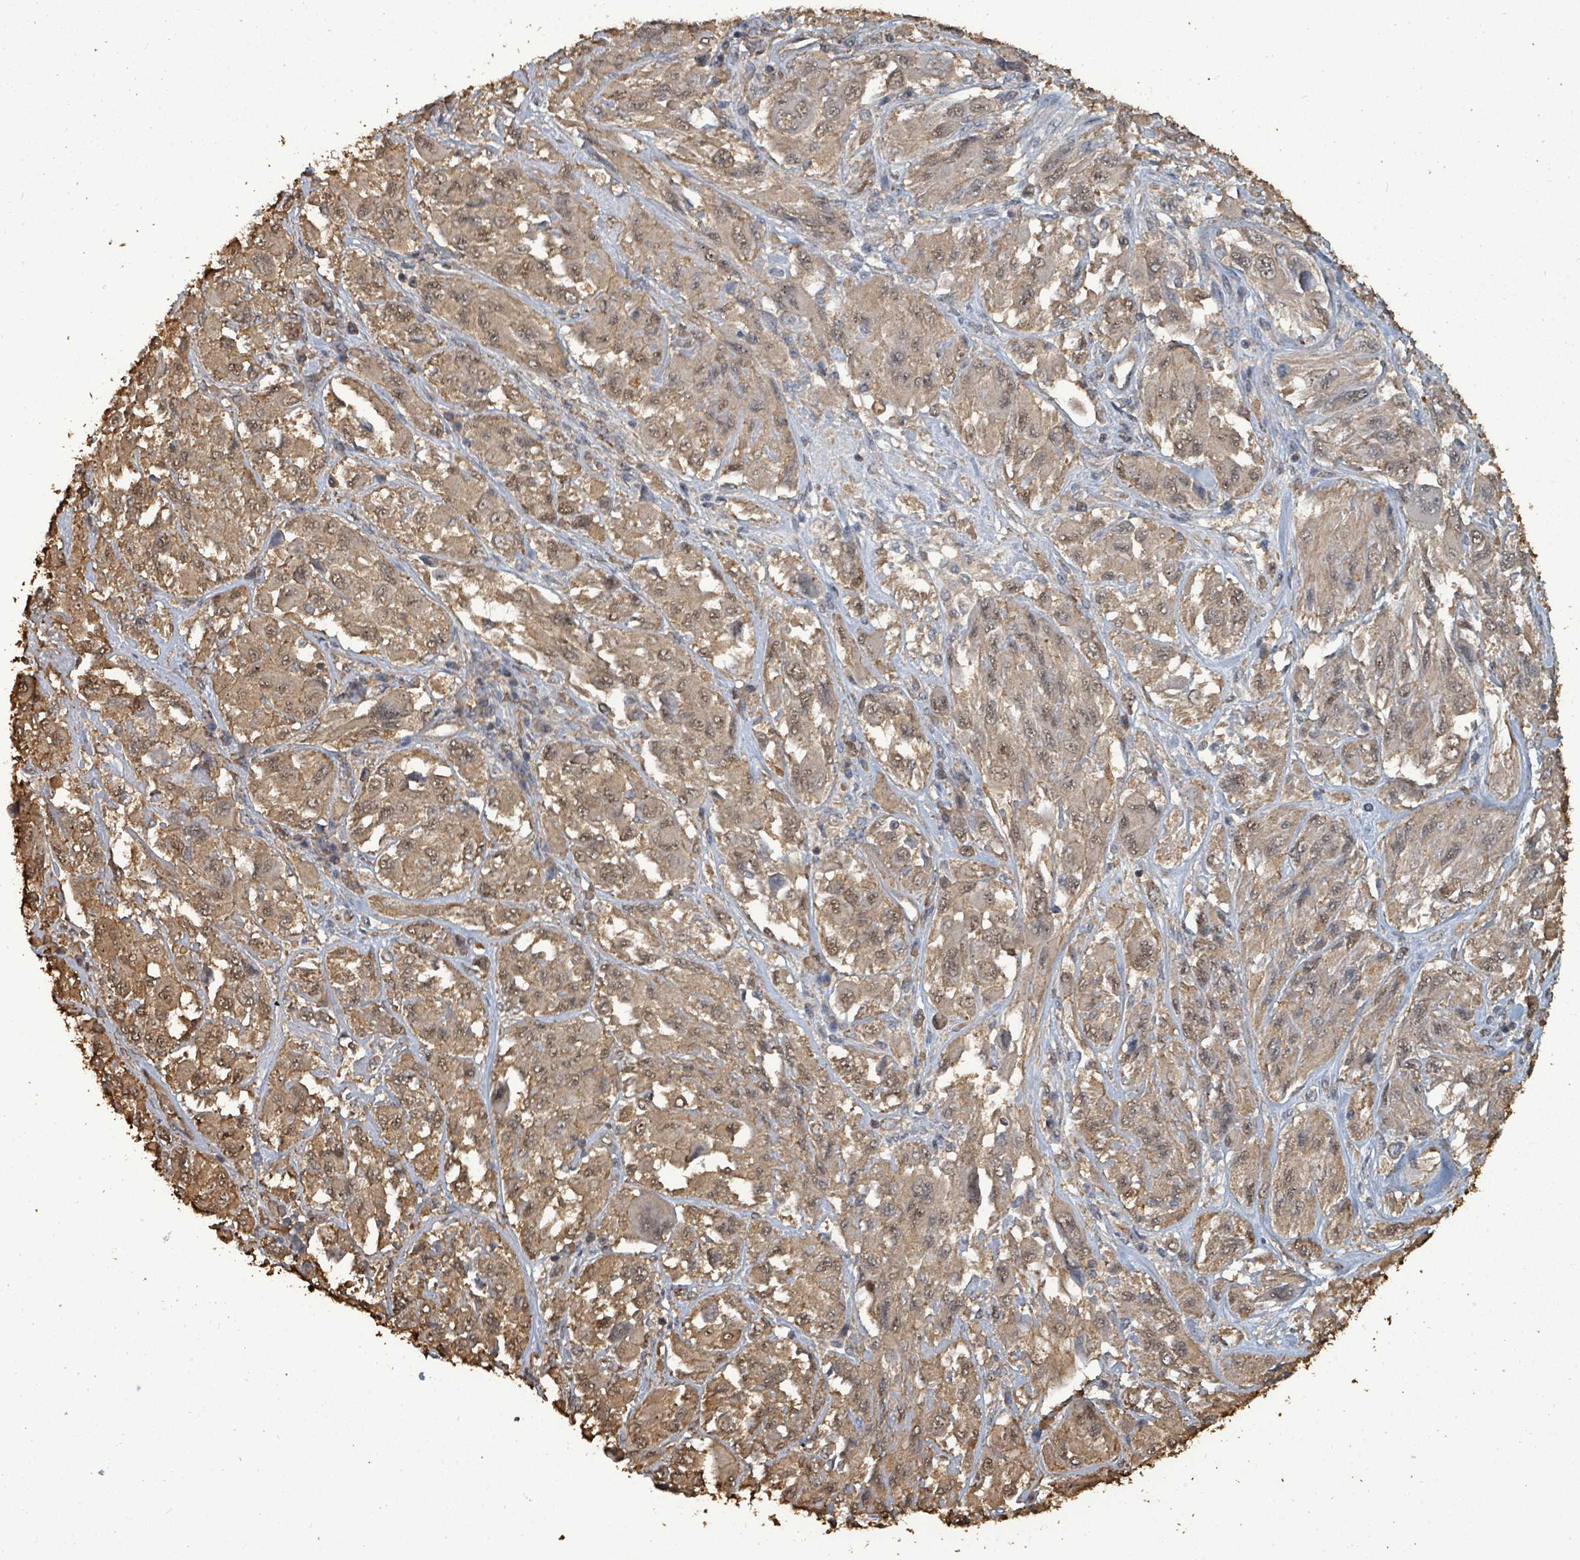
{"staining": {"intensity": "weak", "quantity": ">75%", "location": "cytoplasmic/membranous,nuclear"}, "tissue": "melanoma", "cell_type": "Tumor cells", "image_type": "cancer", "snomed": [{"axis": "morphology", "description": "Malignant melanoma, NOS"}, {"axis": "topography", "description": "Skin"}], "caption": "Weak cytoplasmic/membranous and nuclear staining for a protein is seen in approximately >75% of tumor cells of malignant melanoma using immunohistochemistry.", "gene": "C6orf52", "patient": {"sex": "female", "age": 91}}